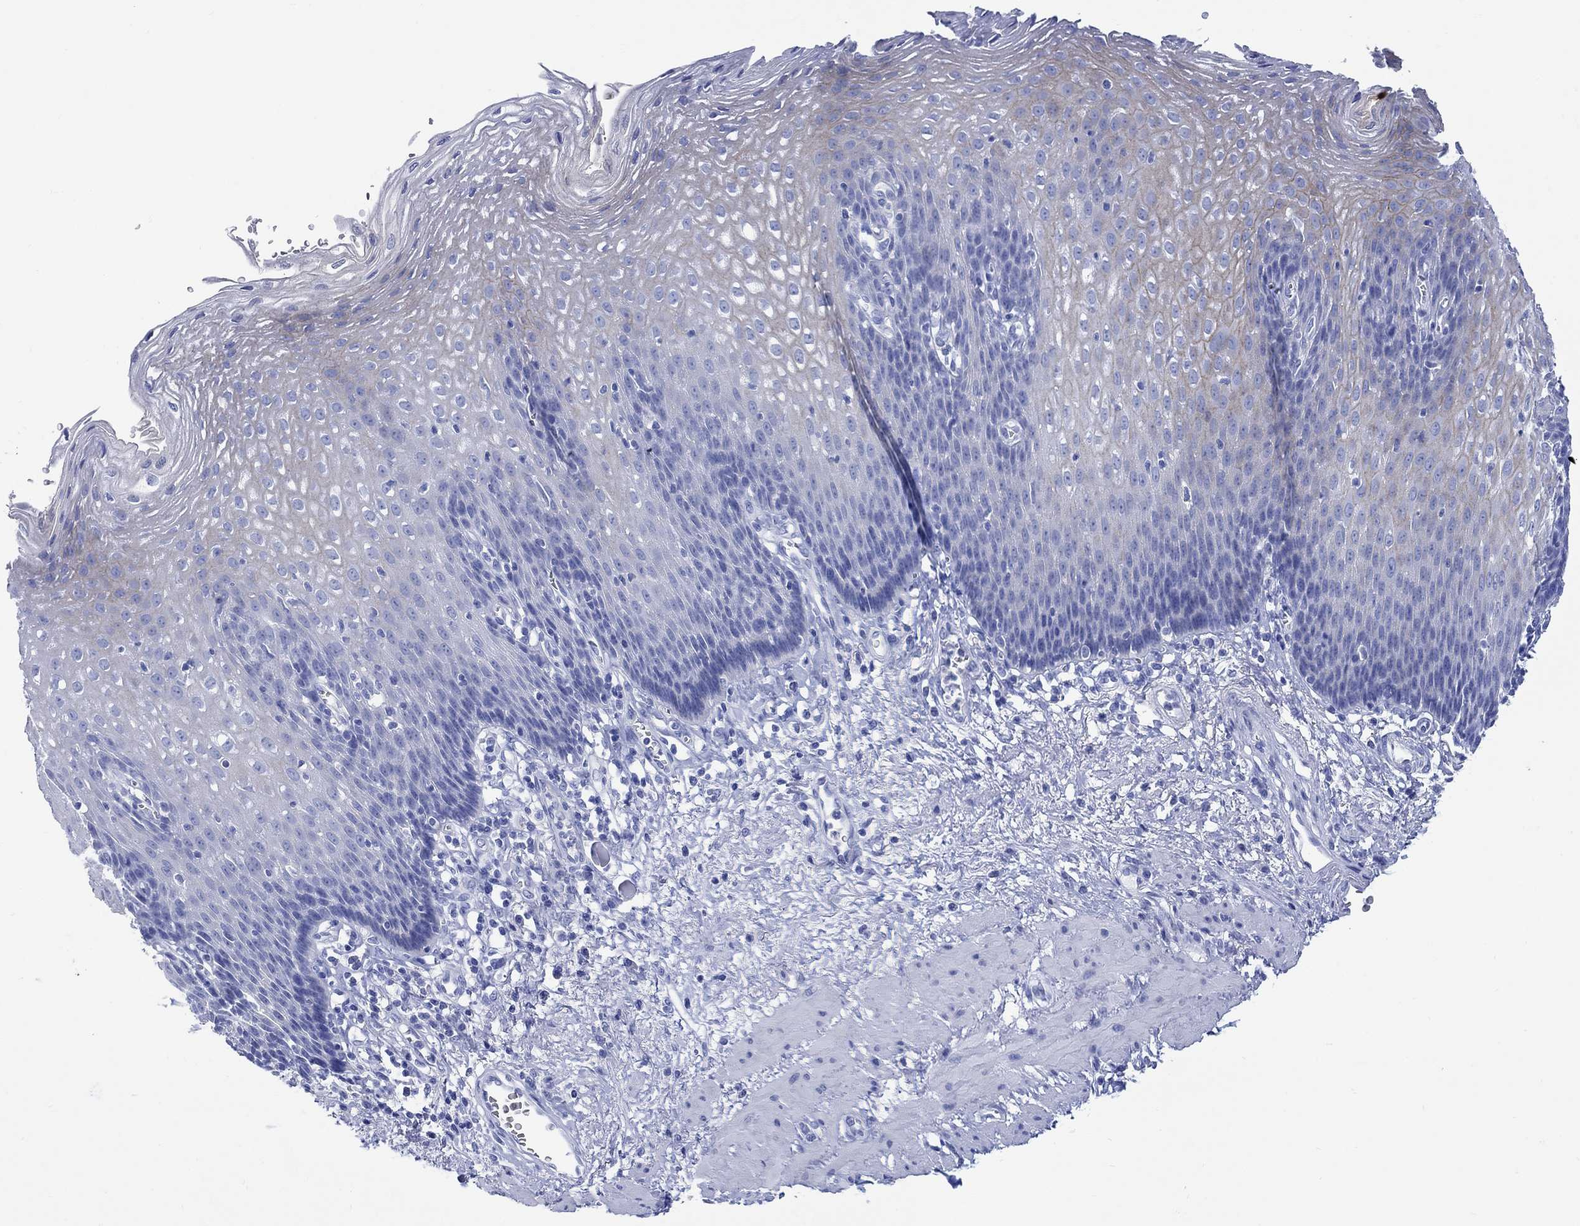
{"staining": {"intensity": "moderate", "quantity": "<25%", "location": "cytoplasmic/membranous"}, "tissue": "esophagus", "cell_type": "Squamous epithelial cells", "image_type": "normal", "snomed": [{"axis": "morphology", "description": "Normal tissue, NOS"}, {"axis": "topography", "description": "Esophagus"}], "caption": "Immunohistochemical staining of unremarkable esophagus demonstrates low levels of moderate cytoplasmic/membranous staining in approximately <25% of squamous epithelial cells.", "gene": "MYL1", "patient": {"sex": "male", "age": 57}}